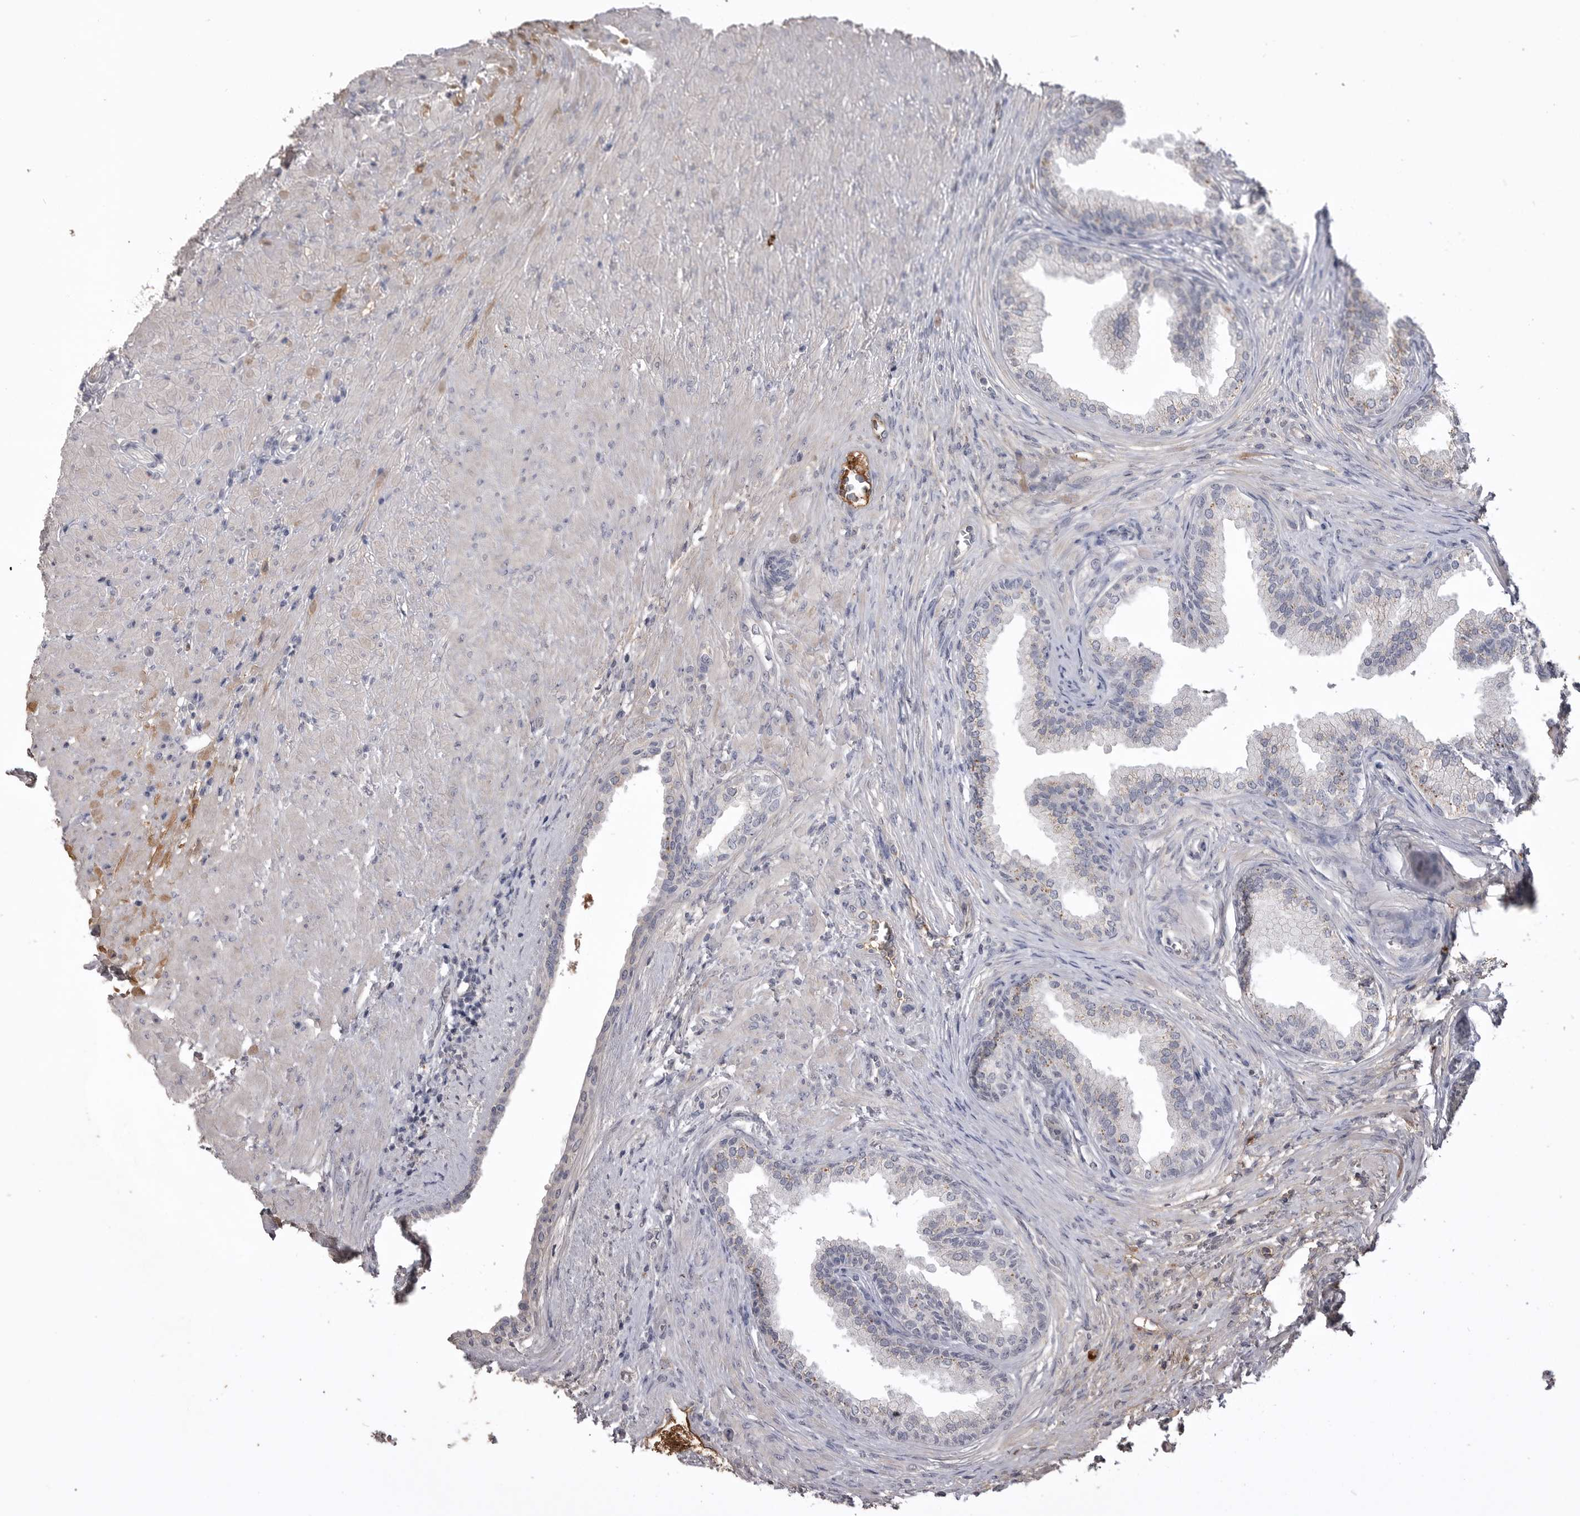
{"staining": {"intensity": "moderate", "quantity": "<25%", "location": "cytoplasmic/membranous"}, "tissue": "prostate", "cell_type": "Glandular cells", "image_type": "normal", "snomed": [{"axis": "morphology", "description": "Normal tissue, NOS"}, {"axis": "topography", "description": "Prostate"}], "caption": "Brown immunohistochemical staining in unremarkable human prostate reveals moderate cytoplasmic/membranous positivity in approximately <25% of glandular cells.", "gene": "AHSG", "patient": {"sex": "male", "age": 76}}